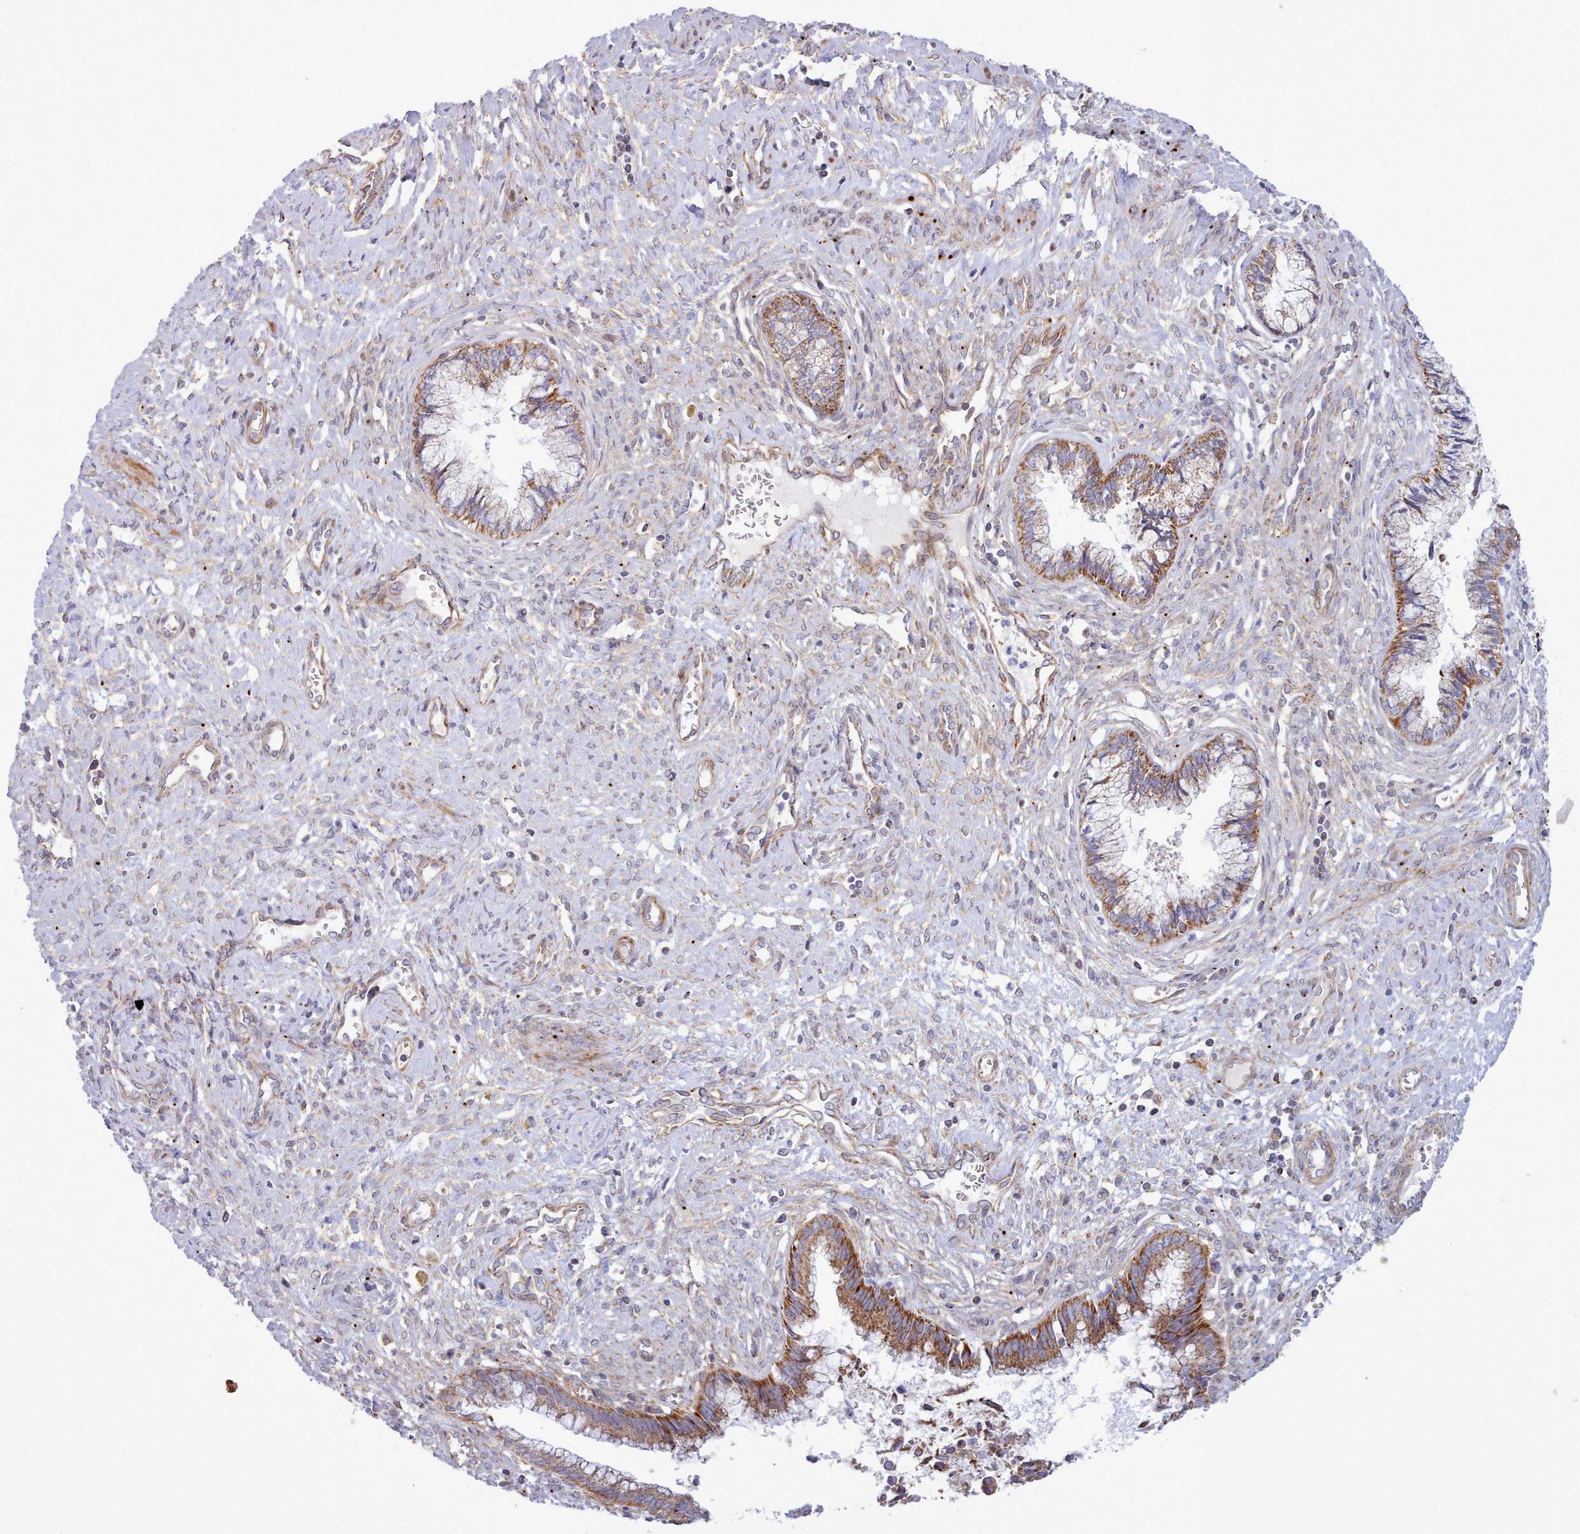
{"staining": {"intensity": "strong", "quantity": "<25%", "location": "cytoplasmic/membranous"}, "tissue": "cervical cancer", "cell_type": "Tumor cells", "image_type": "cancer", "snomed": [{"axis": "morphology", "description": "Adenocarcinoma, NOS"}, {"axis": "topography", "description": "Cervix"}], "caption": "Cervical cancer (adenocarcinoma) tissue exhibits strong cytoplasmic/membranous positivity in about <25% of tumor cells, visualized by immunohistochemistry. (DAB (3,3'-diaminobenzidine) IHC, brown staining for protein, blue staining for nuclei).", "gene": "MRPL21", "patient": {"sex": "female", "age": 44}}